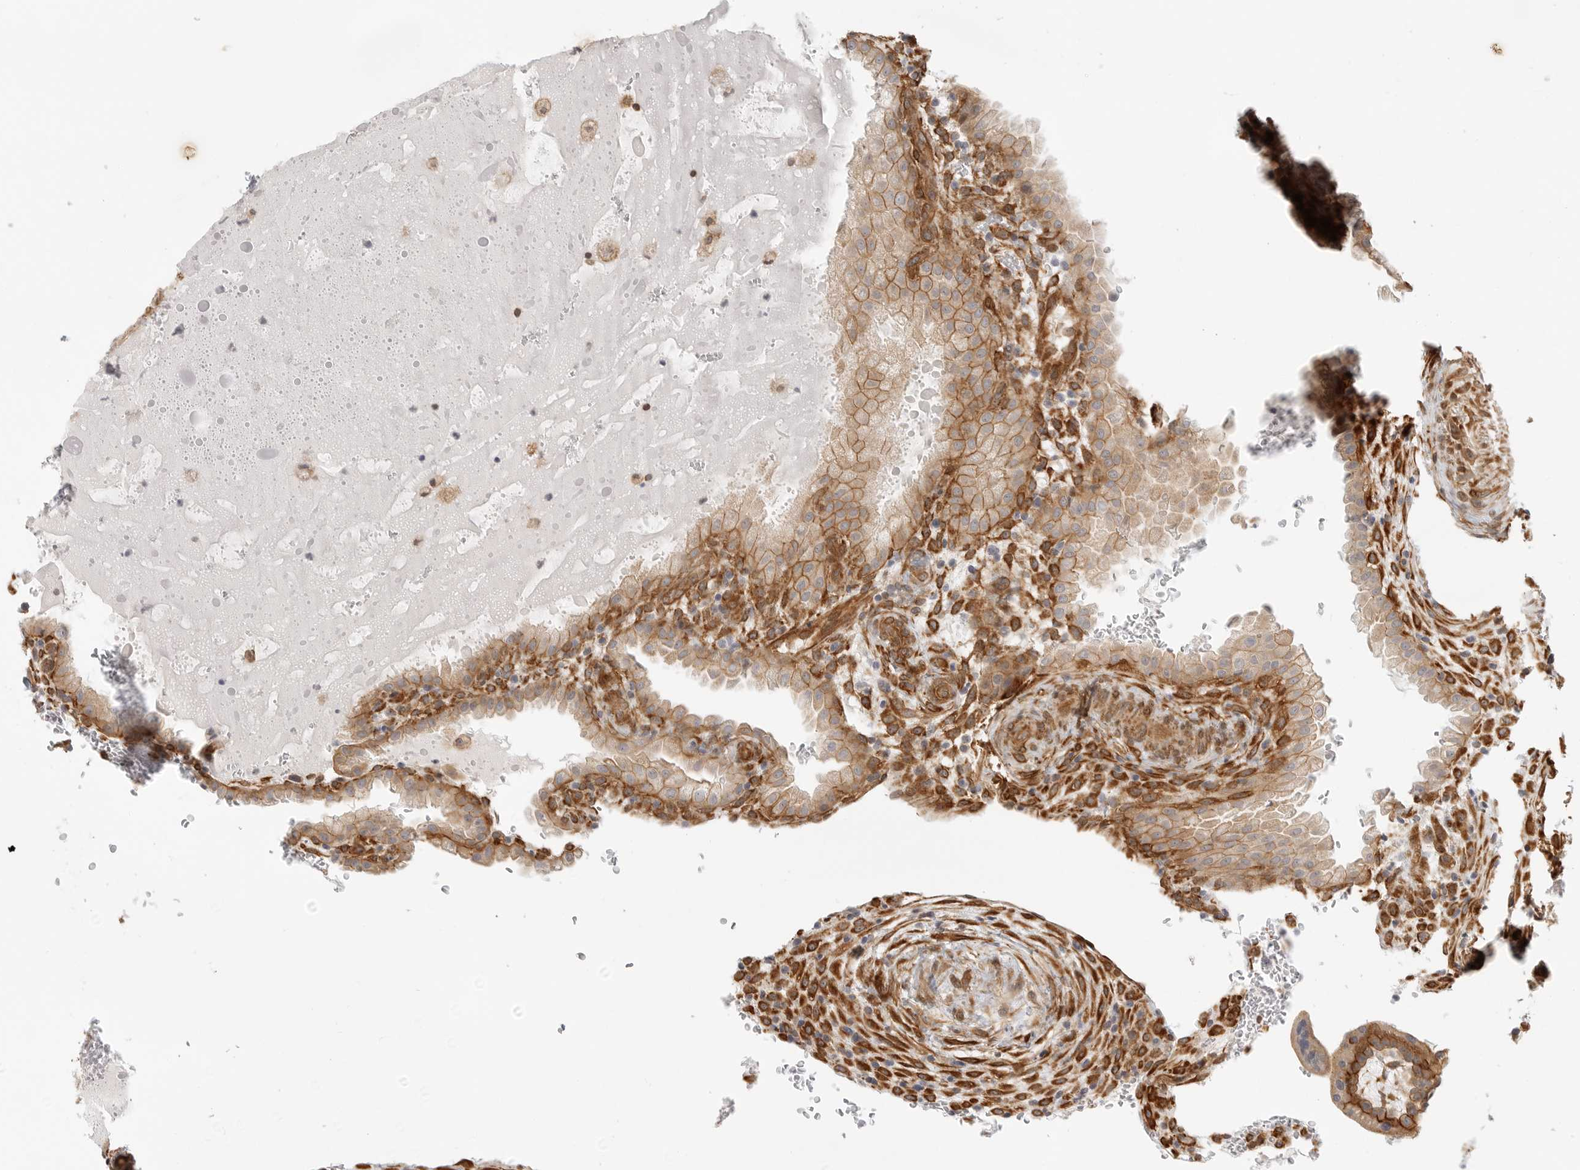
{"staining": {"intensity": "strong", "quantity": ">75%", "location": "cytoplasmic/membranous"}, "tissue": "placenta", "cell_type": "Decidual cells", "image_type": "normal", "snomed": [{"axis": "morphology", "description": "Normal tissue, NOS"}, {"axis": "topography", "description": "Placenta"}], "caption": "A brown stain shows strong cytoplasmic/membranous expression of a protein in decidual cells of normal placenta.", "gene": "ATOH7", "patient": {"sex": "female", "age": 35}}